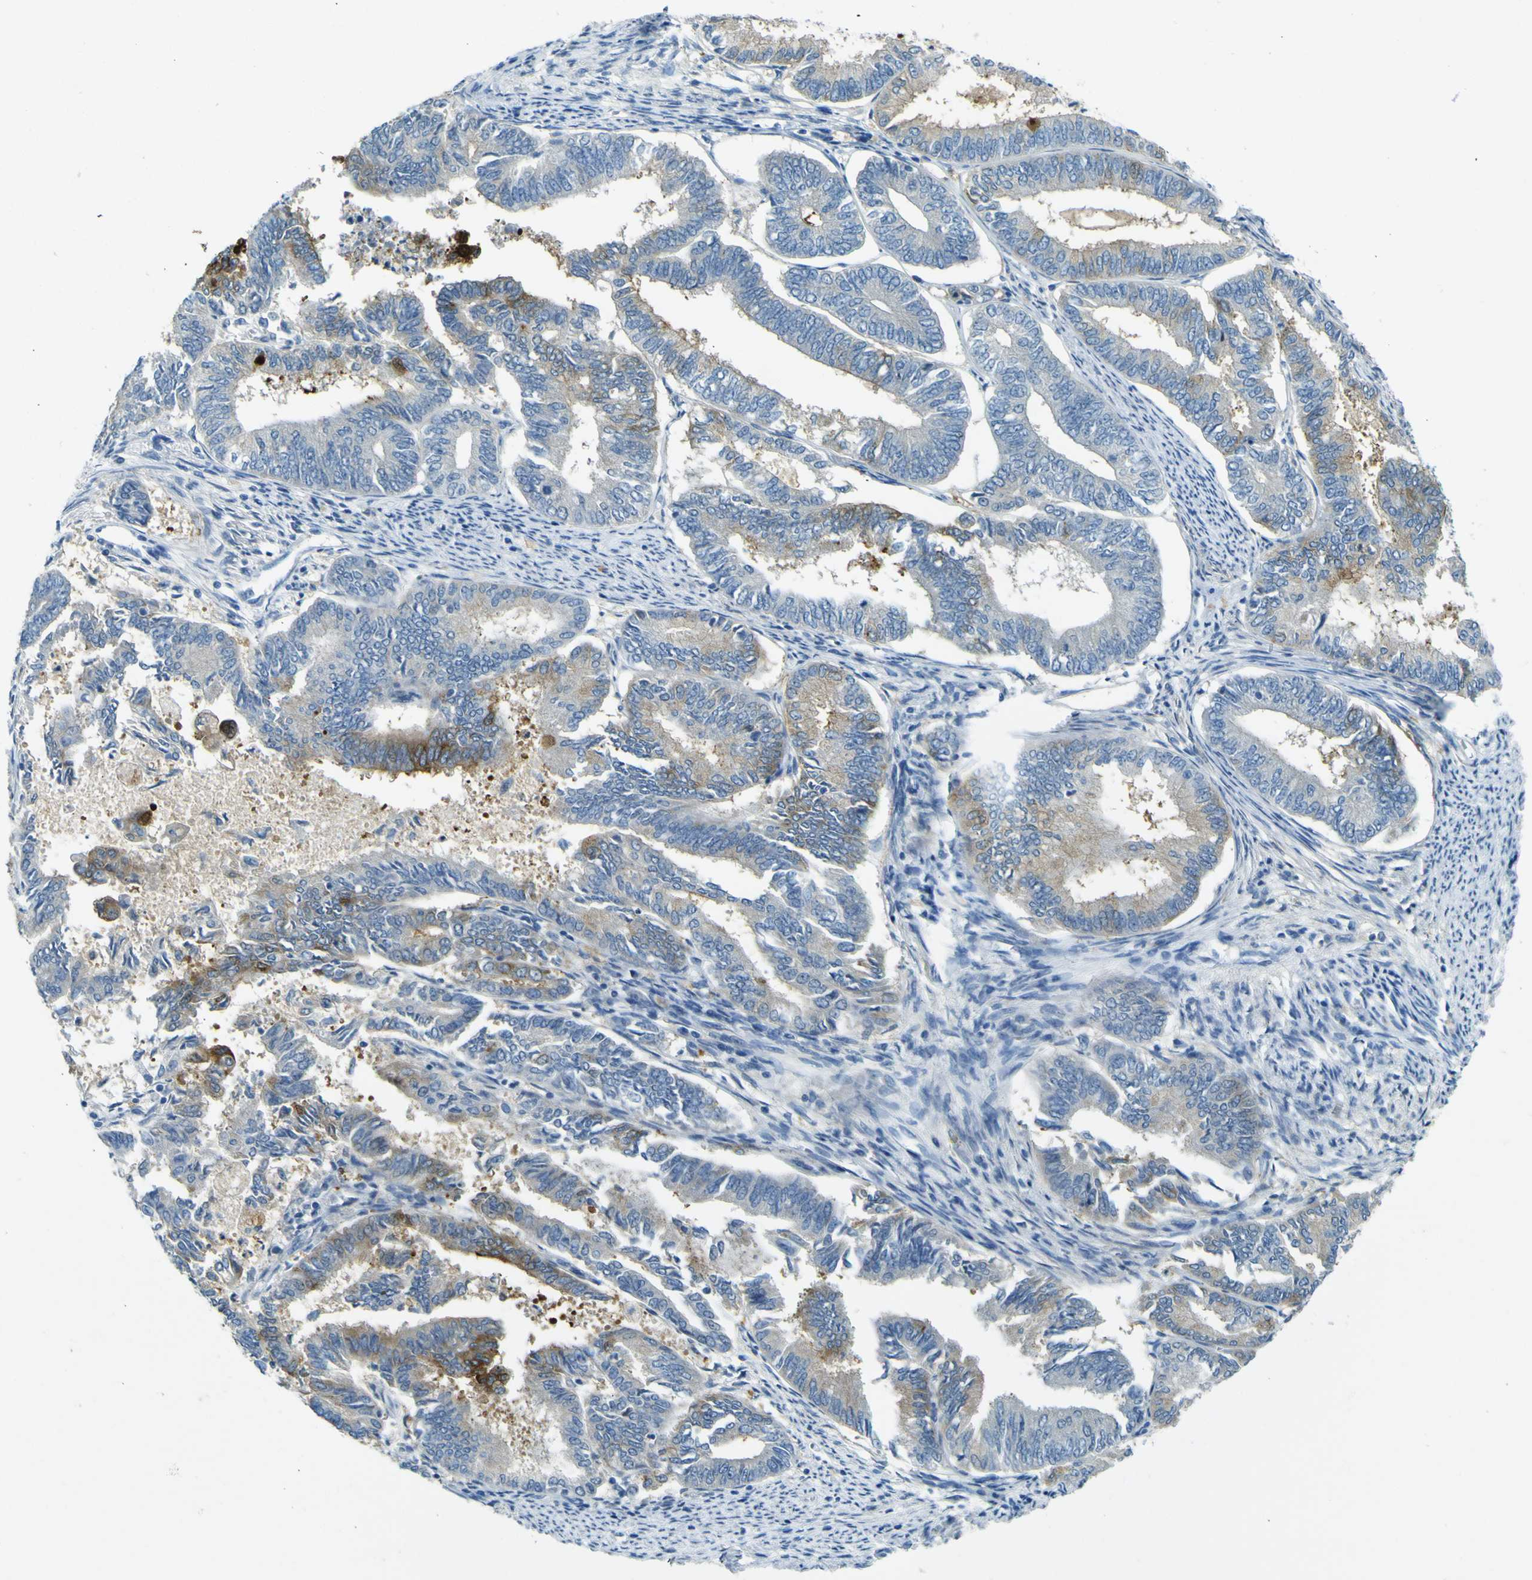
{"staining": {"intensity": "strong", "quantity": "25%-75%", "location": "cytoplasmic/membranous"}, "tissue": "endometrial cancer", "cell_type": "Tumor cells", "image_type": "cancer", "snomed": [{"axis": "morphology", "description": "Adenocarcinoma, NOS"}, {"axis": "topography", "description": "Endometrium"}], "caption": "Endometrial adenocarcinoma stained with a brown dye reveals strong cytoplasmic/membranous positive positivity in about 25%-75% of tumor cells.", "gene": "SORCS1", "patient": {"sex": "female", "age": 86}}